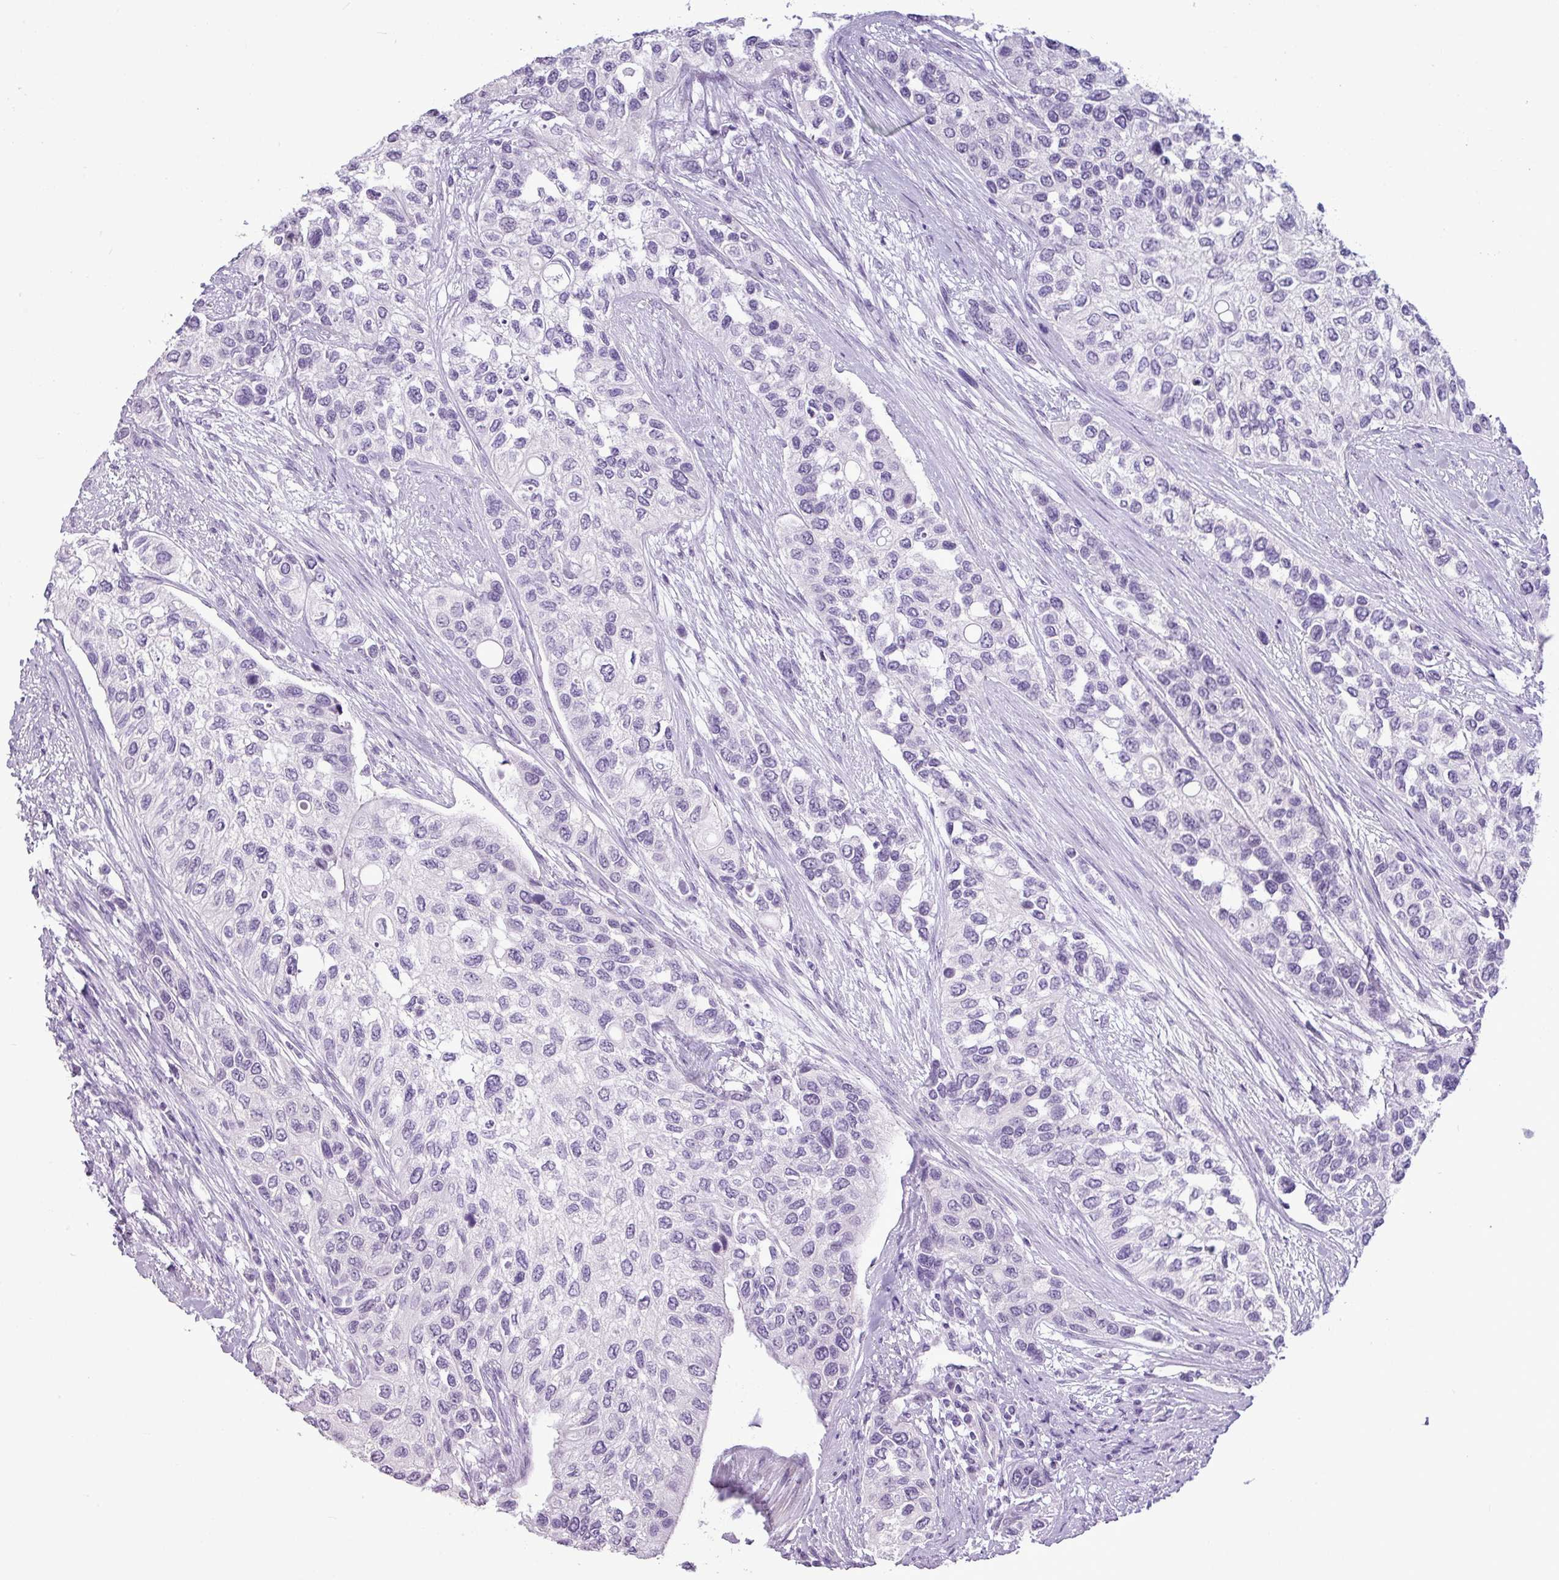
{"staining": {"intensity": "negative", "quantity": "none", "location": "none"}, "tissue": "urothelial cancer", "cell_type": "Tumor cells", "image_type": "cancer", "snomed": [{"axis": "morphology", "description": "Normal tissue, NOS"}, {"axis": "morphology", "description": "Urothelial carcinoma, High grade"}, {"axis": "topography", "description": "Vascular tissue"}, {"axis": "topography", "description": "Urinary bladder"}], "caption": "An immunohistochemistry image of urothelial carcinoma (high-grade) is shown. There is no staining in tumor cells of urothelial carcinoma (high-grade).", "gene": "AMY2A", "patient": {"sex": "female", "age": 56}}